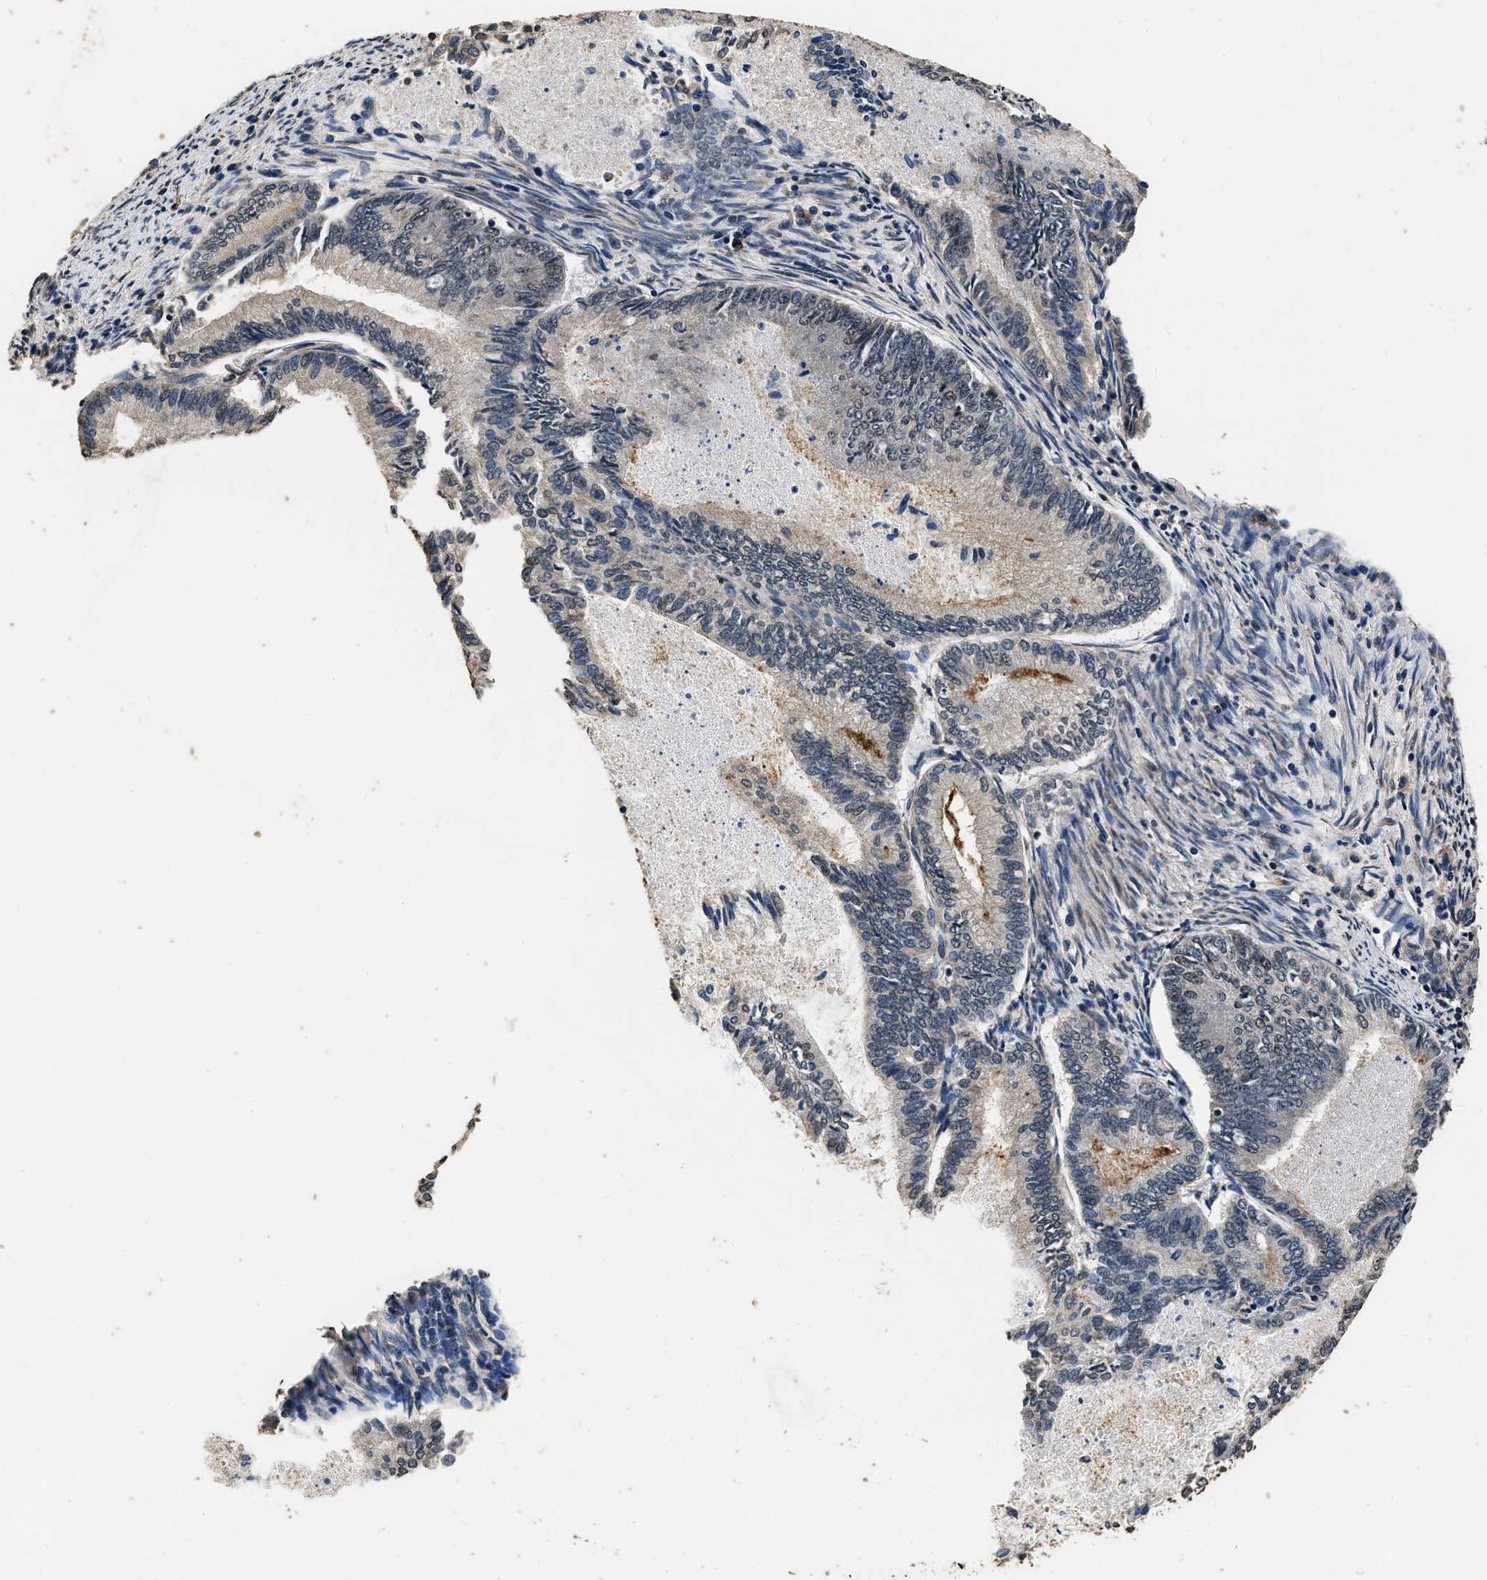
{"staining": {"intensity": "negative", "quantity": "none", "location": "none"}, "tissue": "endometrial cancer", "cell_type": "Tumor cells", "image_type": "cancer", "snomed": [{"axis": "morphology", "description": "Adenocarcinoma, NOS"}, {"axis": "topography", "description": "Endometrium"}], "caption": "Endometrial cancer stained for a protein using immunohistochemistry exhibits no staining tumor cells.", "gene": "CSTF1", "patient": {"sex": "female", "age": 86}}